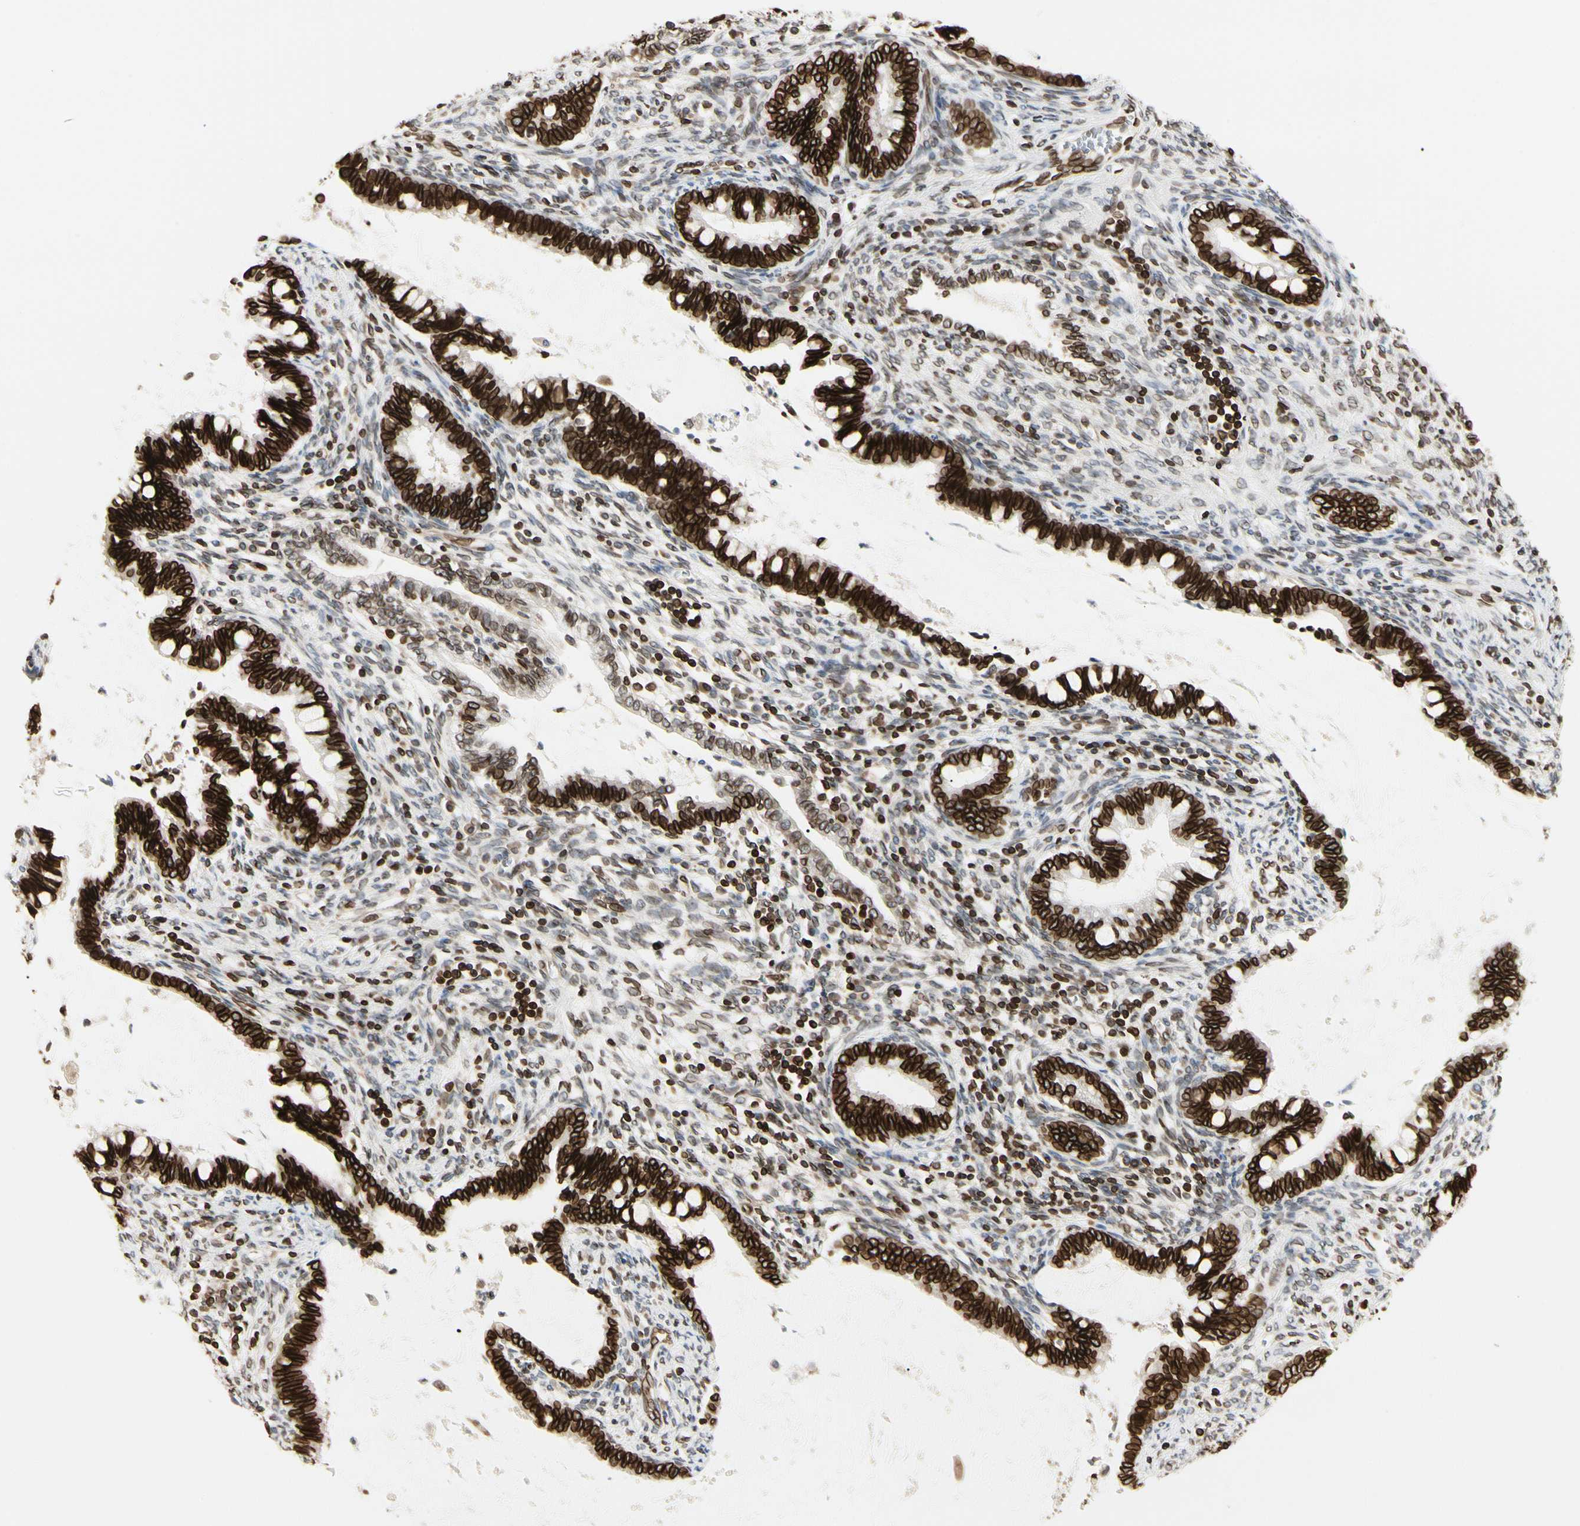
{"staining": {"intensity": "strong", "quantity": ">75%", "location": "cytoplasmic/membranous,nuclear"}, "tissue": "cervical cancer", "cell_type": "Tumor cells", "image_type": "cancer", "snomed": [{"axis": "morphology", "description": "Adenocarcinoma, NOS"}, {"axis": "topography", "description": "Cervix"}], "caption": "Adenocarcinoma (cervical) tissue reveals strong cytoplasmic/membranous and nuclear expression in about >75% of tumor cells", "gene": "TMPO", "patient": {"sex": "female", "age": 44}}